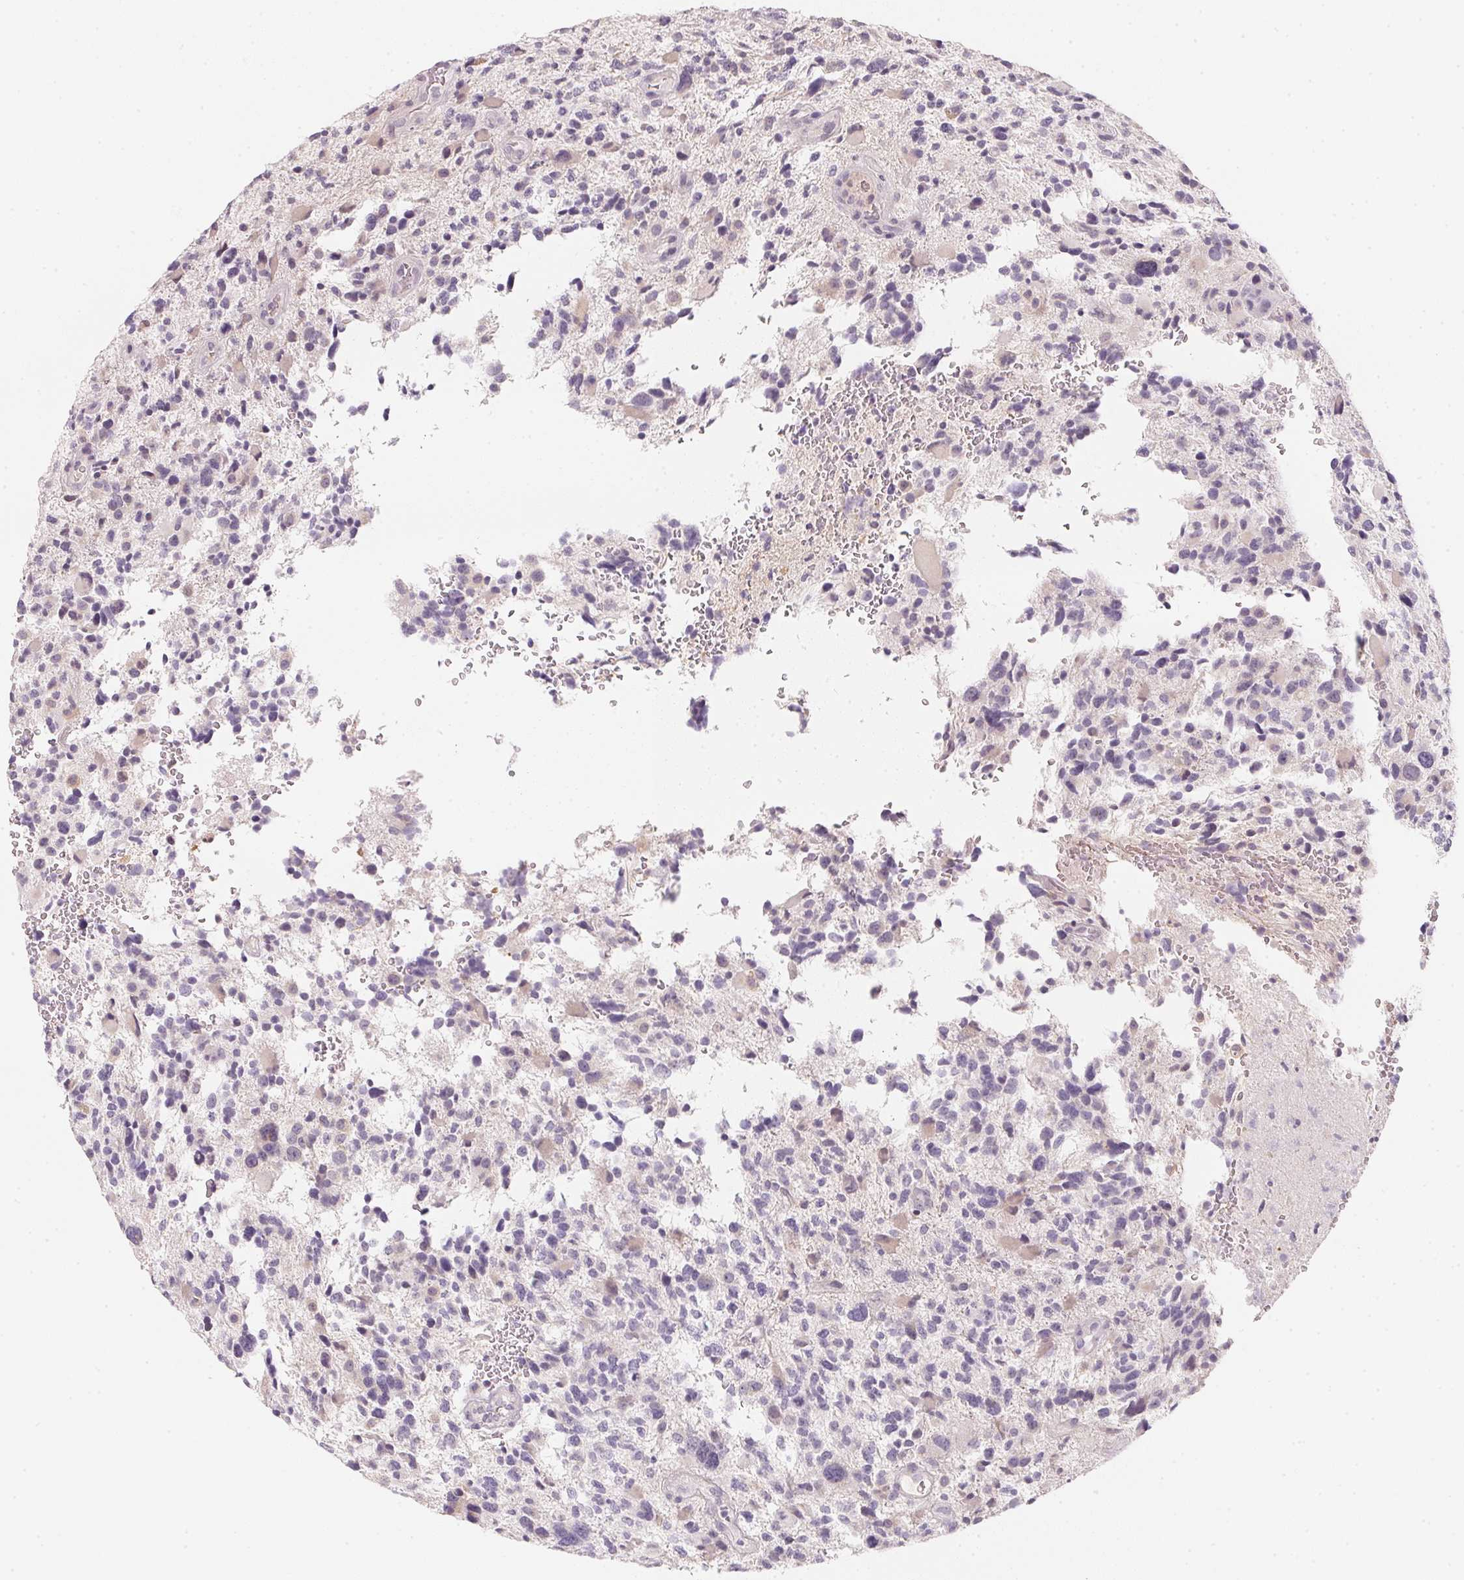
{"staining": {"intensity": "negative", "quantity": "none", "location": "none"}, "tissue": "glioma", "cell_type": "Tumor cells", "image_type": "cancer", "snomed": [{"axis": "morphology", "description": "Glioma, malignant, High grade"}, {"axis": "topography", "description": "Brain"}], "caption": "The image displays no staining of tumor cells in high-grade glioma (malignant). (Stains: DAB (3,3'-diaminobenzidine) immunohistochemistry with hematoxylin counter stain, Microscopy: brightfield microscopy at high magnification).", "gene": "CFAP276", "patient": {"sex": "female", "age": 71}}